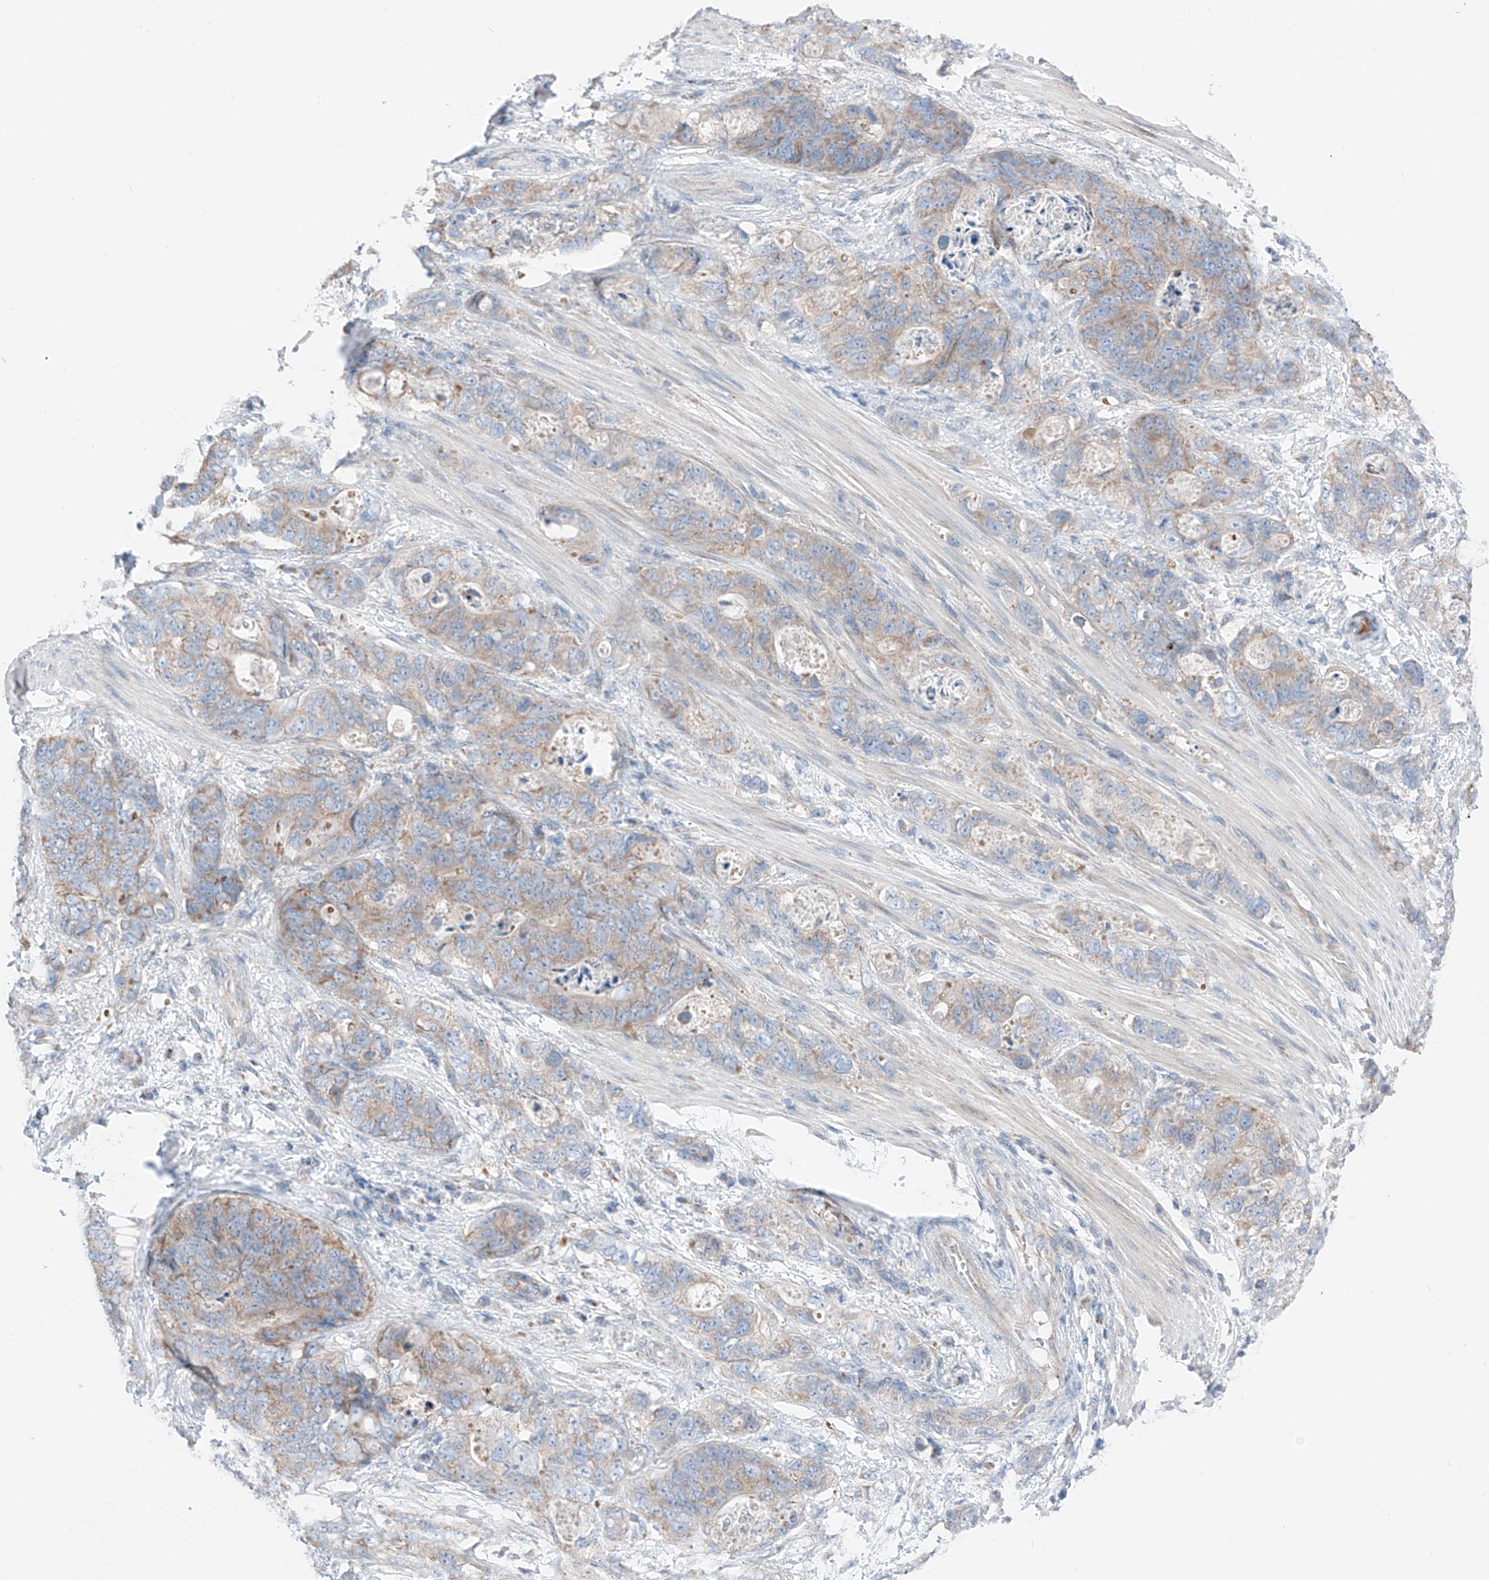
{"staining": {"intensity": "weak", "quantity": "25%-75%", "location": "cytoplasmic/membranous"}, "tissue": "stomach cancer", "cell_type": "Tumor cells", "image_type": "cancer", "snomed": [{"axis": "morphology", "description": "Normal tissue, NOS"}, {"axis": "morphology", "description": "Adenocarcinoma, NOS"}, {"axis": "topography", "description": "Stomach"}], "caption": "High-power microscopy captured an immunohistochemistry (IHC) image of stomach cancer, revealing weak cytoplasmic/membranous staining in approximately 25%-75% of tumor cells.", "gene": "MRAP", "patient": {"sex": "female", "age": 89}}